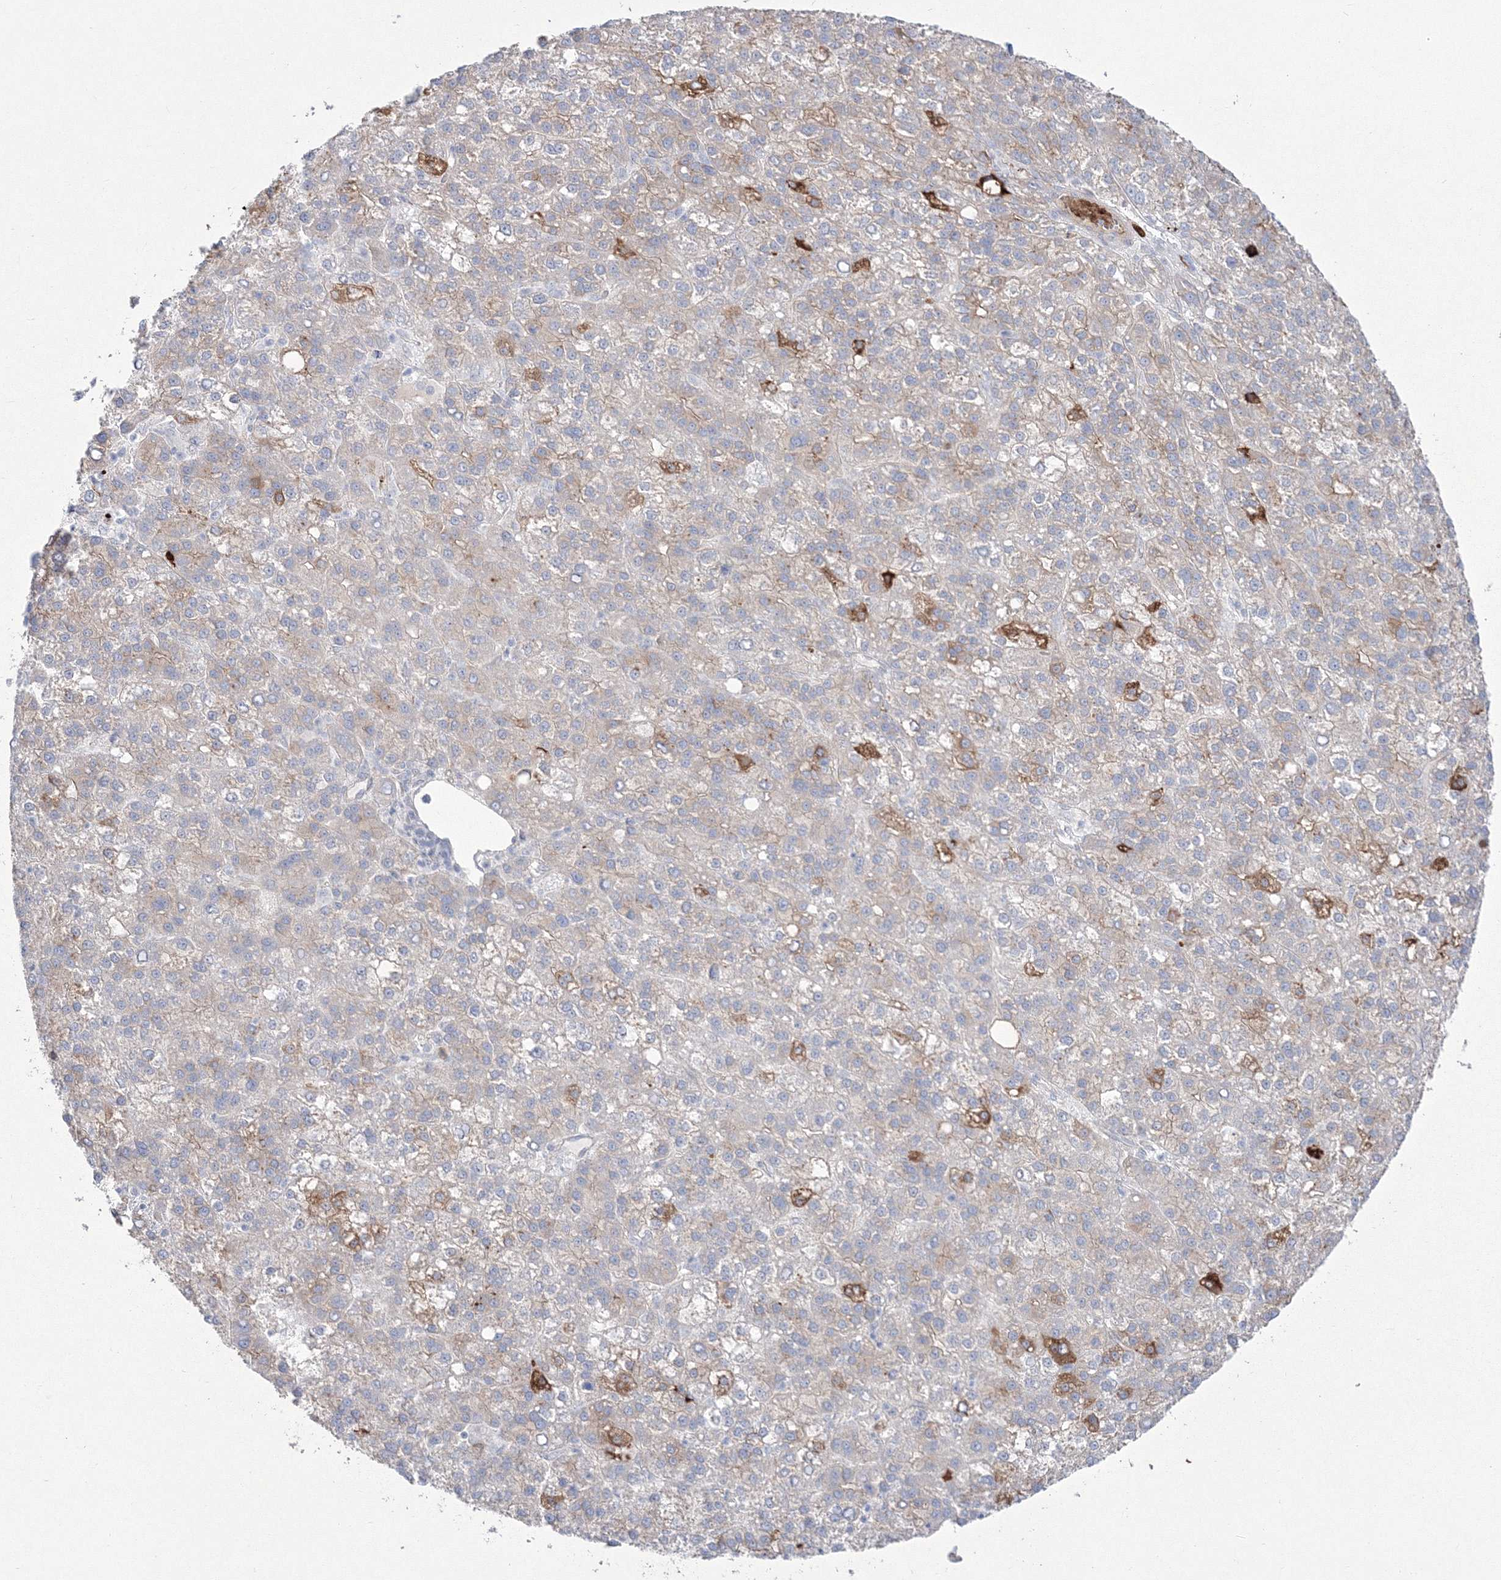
{"staining": {"intensity": "negative", "quantity": "none", "location": "none"}, "tissue": "liver cancer", "cell_type": "Tumor cells", "image_type": "cancer", "snomed": [{"axis": "morphology", "description": "Carcinoma, Hepatocellular, NOS"}, {"axis": "topography", "description": "Liver"}], "caption": "High power microscopy histopathology image of an immunohistochemistry histopathology image of hepatocellular carcinoma (liver), revealing no significant positivity in tumor cells.", "gene": "HYAL2", "patient": {"sex": "female", "age": 58}}